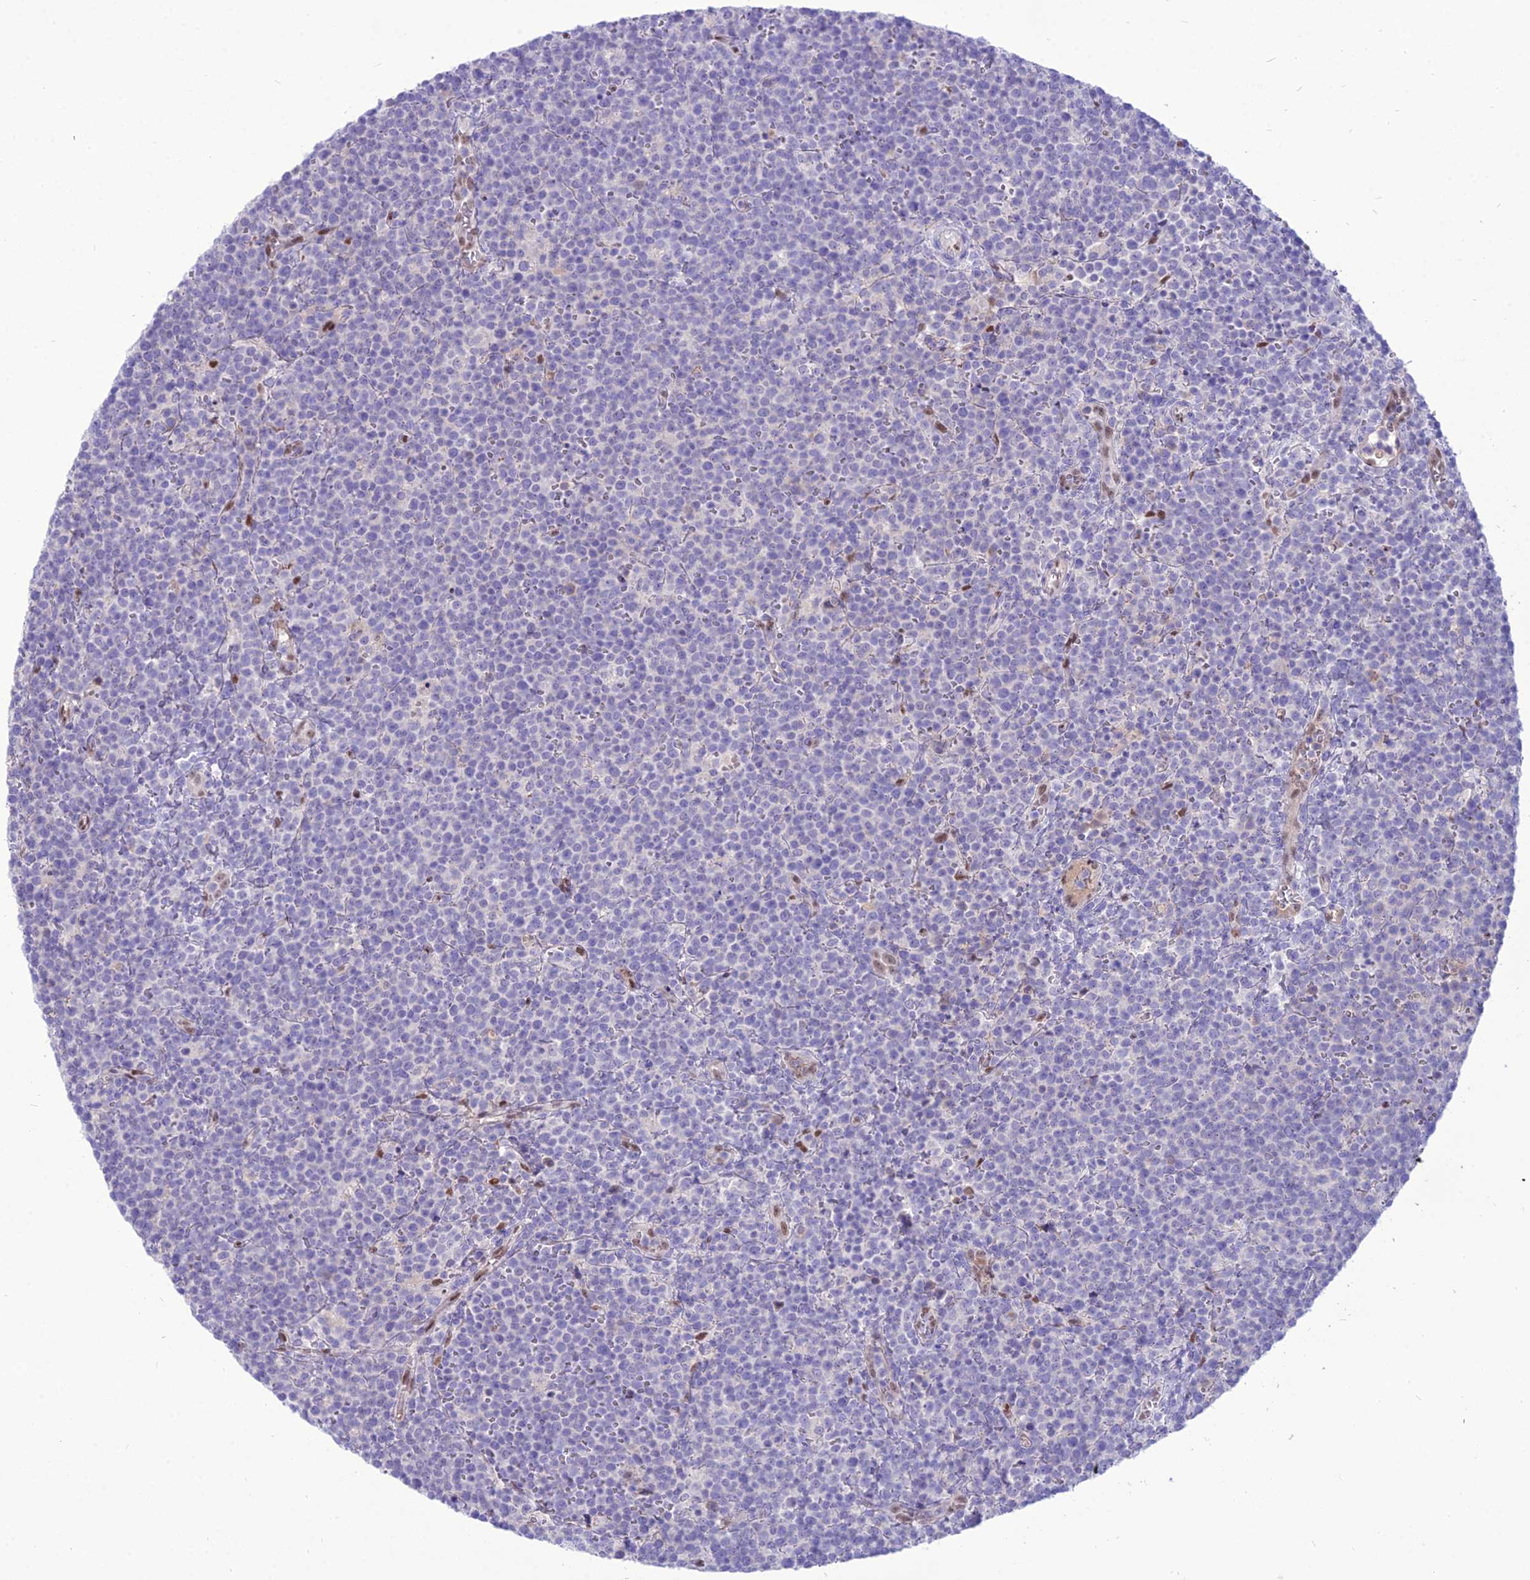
{"staining": {"intensity": "negative", "quantity": "none", "location": "none"}, "tissue": "lymphoma", "cell_type": "Tumor cells", "image_type": "cancer", "snomed": [{"axis": "morphology", "description": "Malignant lymphoma, non-Hodgkin's type, High grade"}, {"axis": "topography", "description": "Lymph node"}], "caption": "This is a photomicrograph of immunohistochemistry (IHC) staining of malignant lymphoma, non-Hodgkin's type (high-grade), which shows no positivity in tumor cells.", "gene": "NOVA2", "patient": {"sex": "male", "age": 61}}